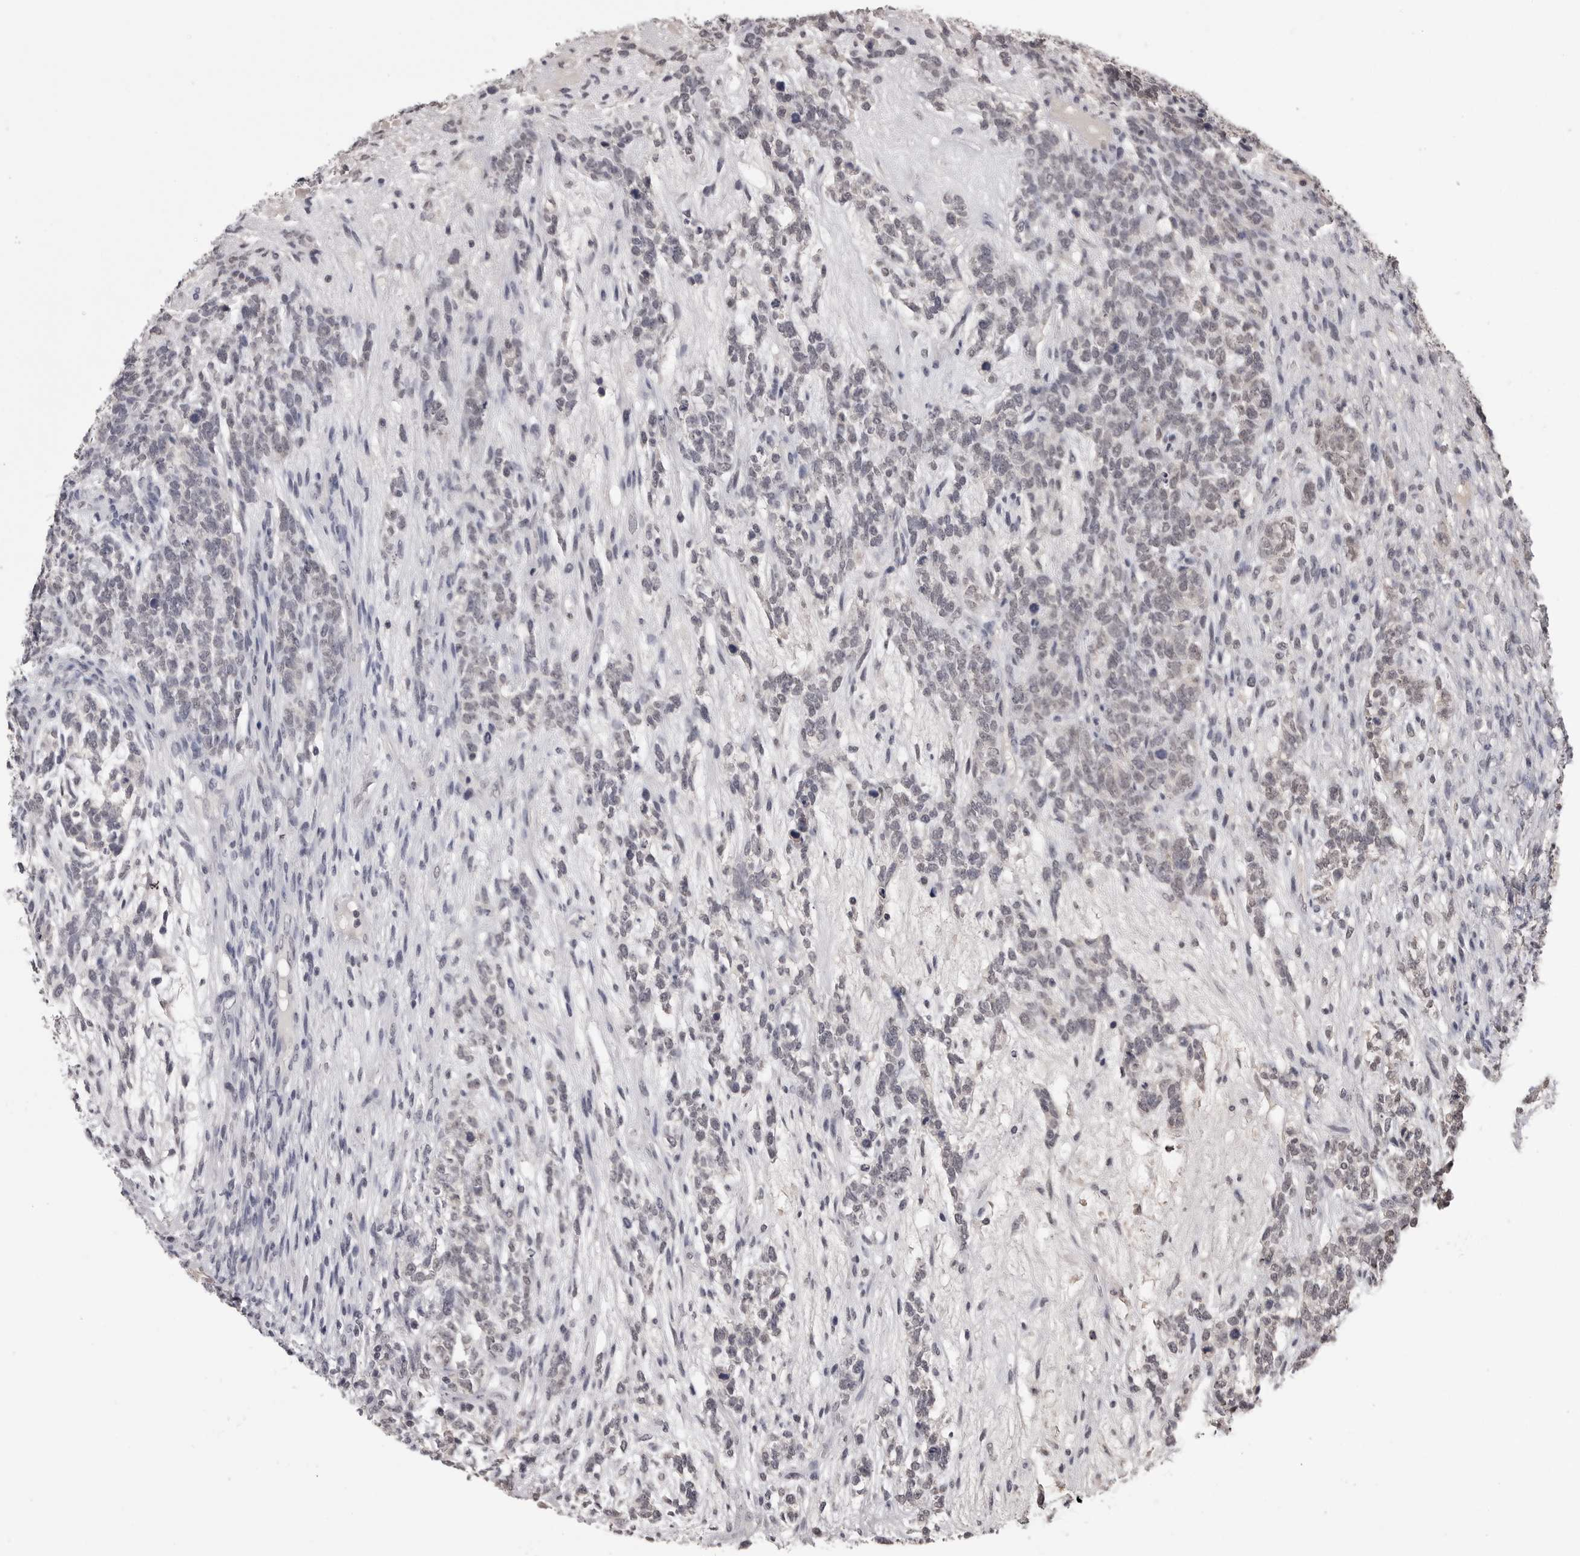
{"staining": {"intensity": "weak", "quantity": "<25%", "location": "nuclear"}, "tissue": "testis cancer", "cell_type": "Tumor cells", "image_type": "cancer", "snomed": [{"axis": "morphology", "description": "Seminoma, NOS"}, {"axis": "morphology", "description": "Carcinoma, Embryonal, NOS"}, {"axis": "topography", "description": "Testis"}], "caption": "High power microscopy histopathology image of an immunohistochemistry (IHC) image of testis cancer, revealing no significant expression in tumor cells.", "gene": "DLG2", "patient": {"sex": "male", "age": 28}}